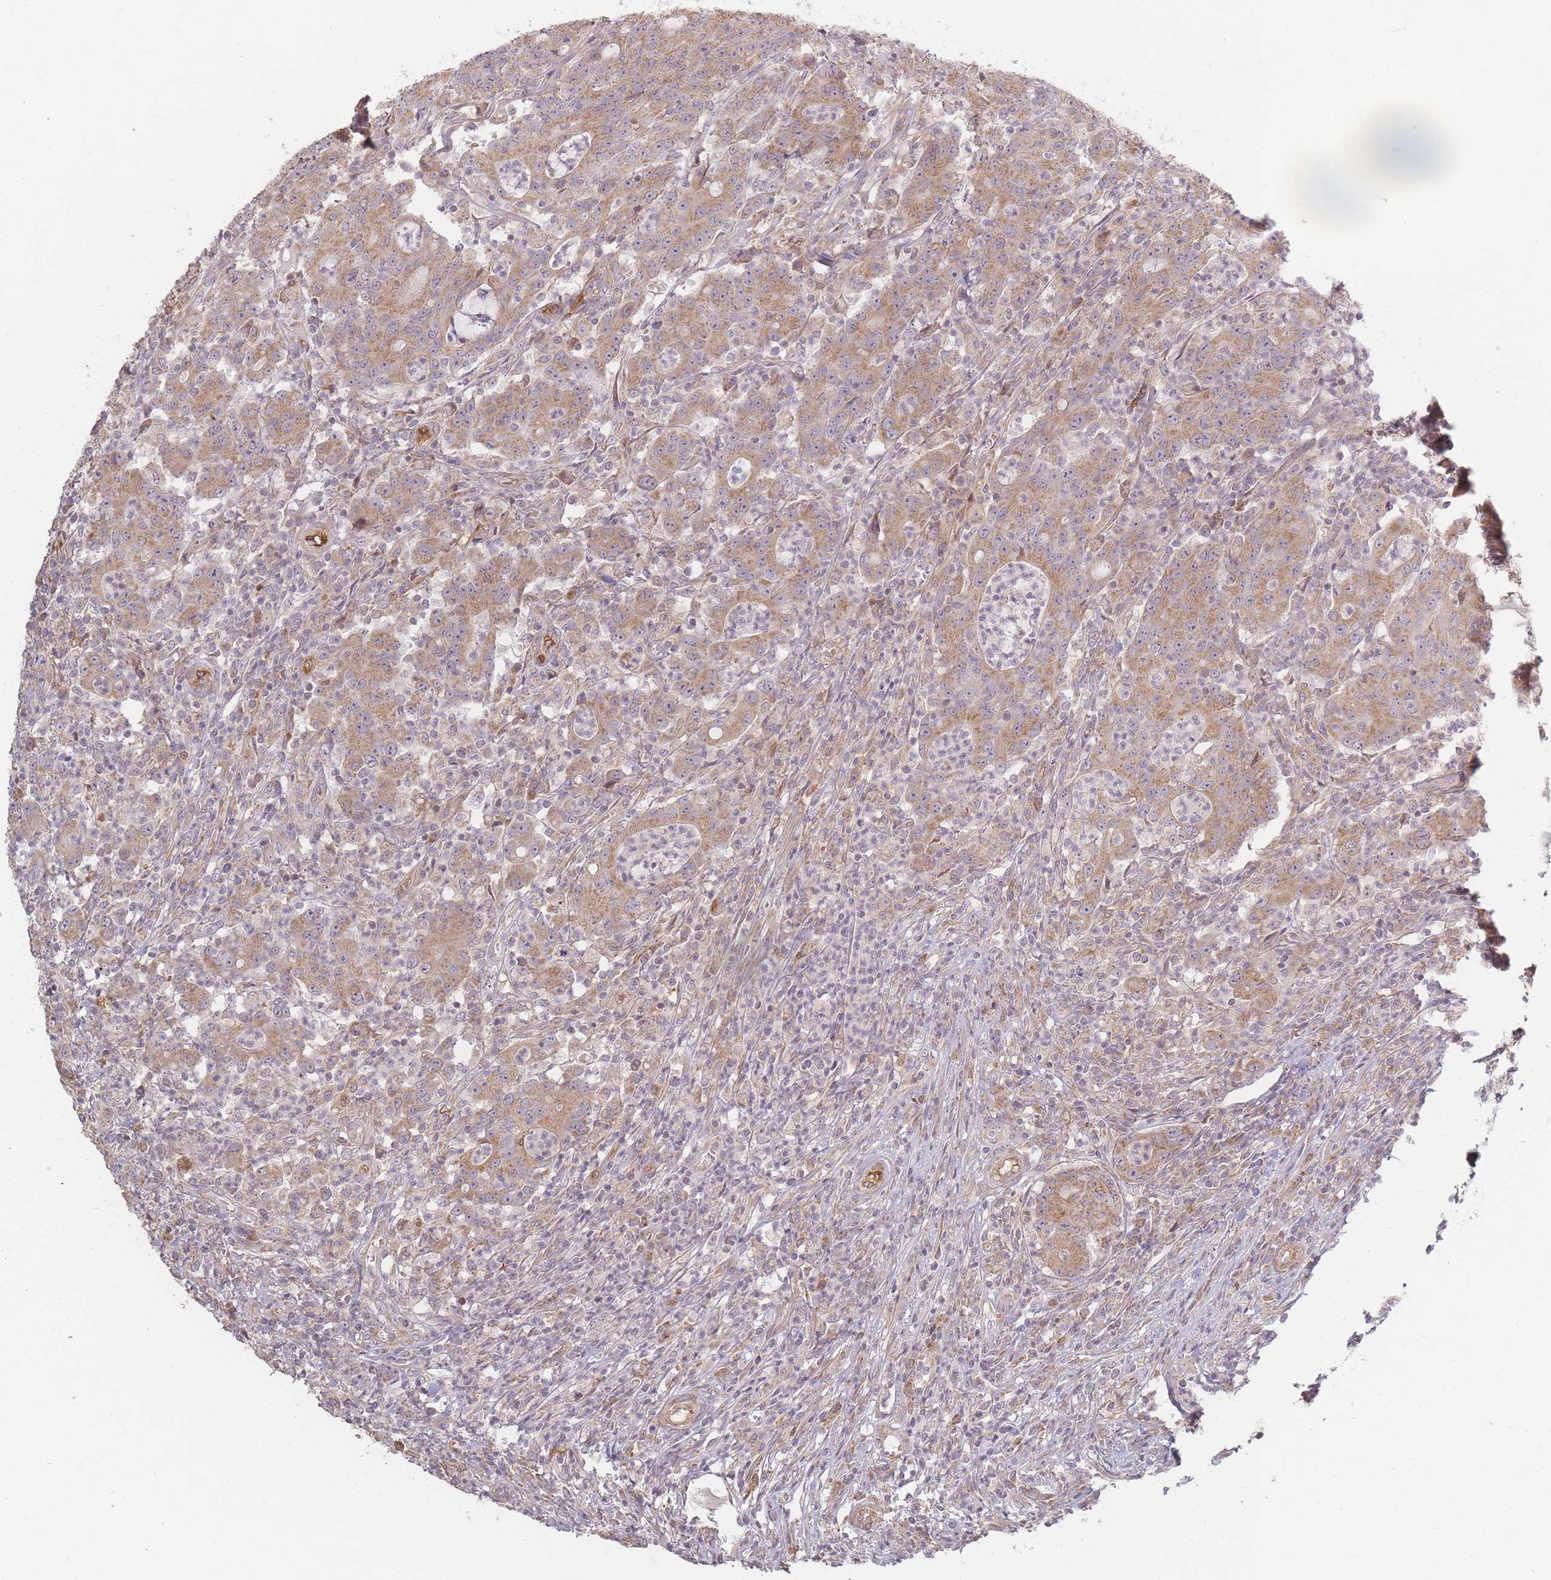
{"staining": {"intensity": "moderate", "quantity": ">75%", "location": "cytoplasmic/membranous"}, "tissue": "colorectal cancer", "cell_type": "Tumor cells", "image_type": "cancer", "snomed": [{"axis": "morphology", "description": "Adenocarcinoma, NOS"}, {"axis": "topography", "description": "Colon"}], "caption": "Immunohistochemistry histopathology image of neoplastic tissue: human colorectal cancer stained using IHC reveals medium levels of moderate protein expression localized specifically in the cytoplasmic/membranous of tumor cells, appearing as a cytoplasmic/membranous brown color.", "gene": "MRPS6", "patient": {"sex": "male", "age": 83}}